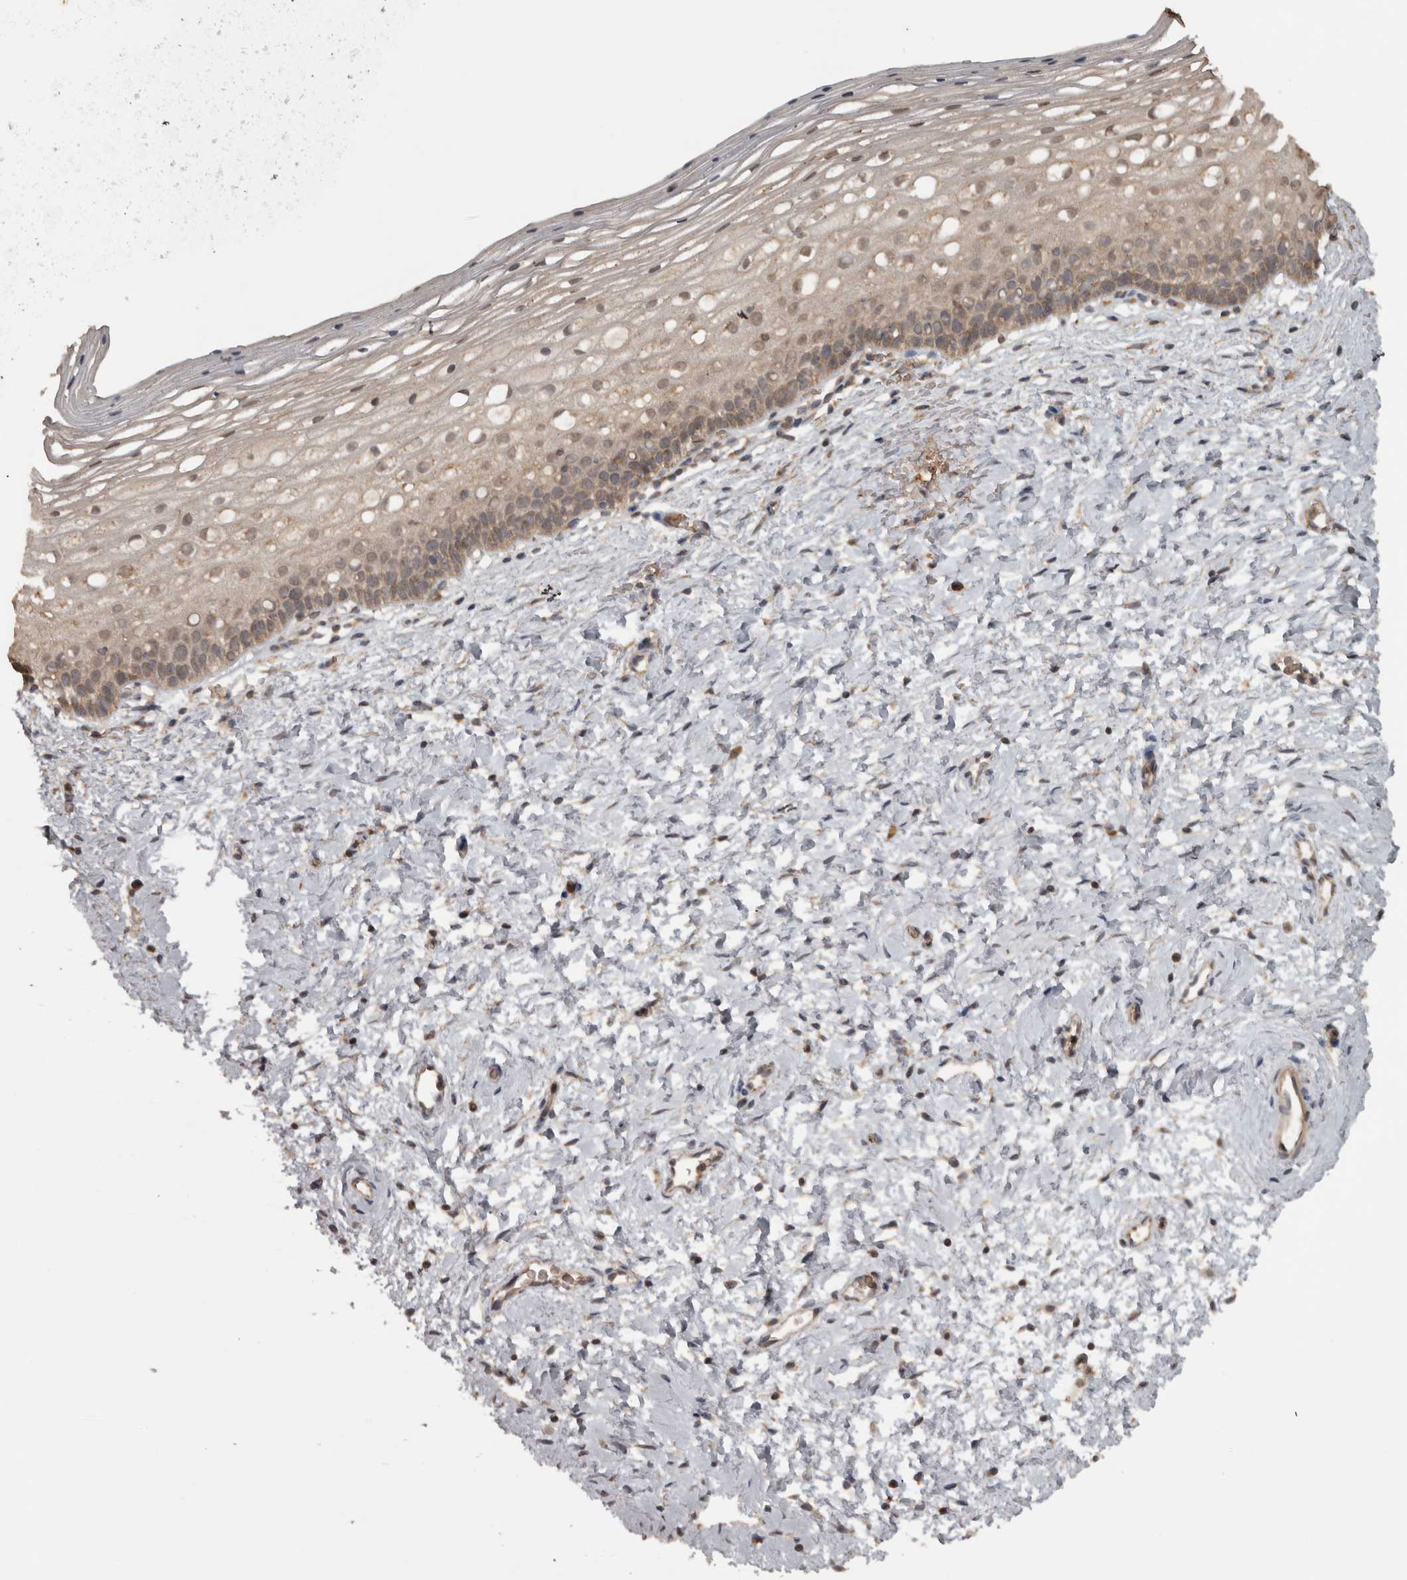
{"staining": {"intensity": "weak", "quantity": ">75%", "location": "cytoplasmic/membranous,nuclear"}, "tissue": "cervix", "cell_type": "Squamous epithelial cells", "image_type": "normal", "snomed": [{"axis": "morphology", "description": "Normal tissue, NOS"}, {"axis": "topography", "description": "Cervix"}], "caption": "Protein staining of benign cervix exhibits weak cytoplasmic/membranous,nuclear staining in about >75% of squamous epithelial cells. (Stains: DAB (3,3'-diaminobenzidine) in brown, nuclei in blue, Microscopy: brightfield microscopy at high magnification).", "gene": "MICU3", "patient": {"sex": "female", "age": 72}}